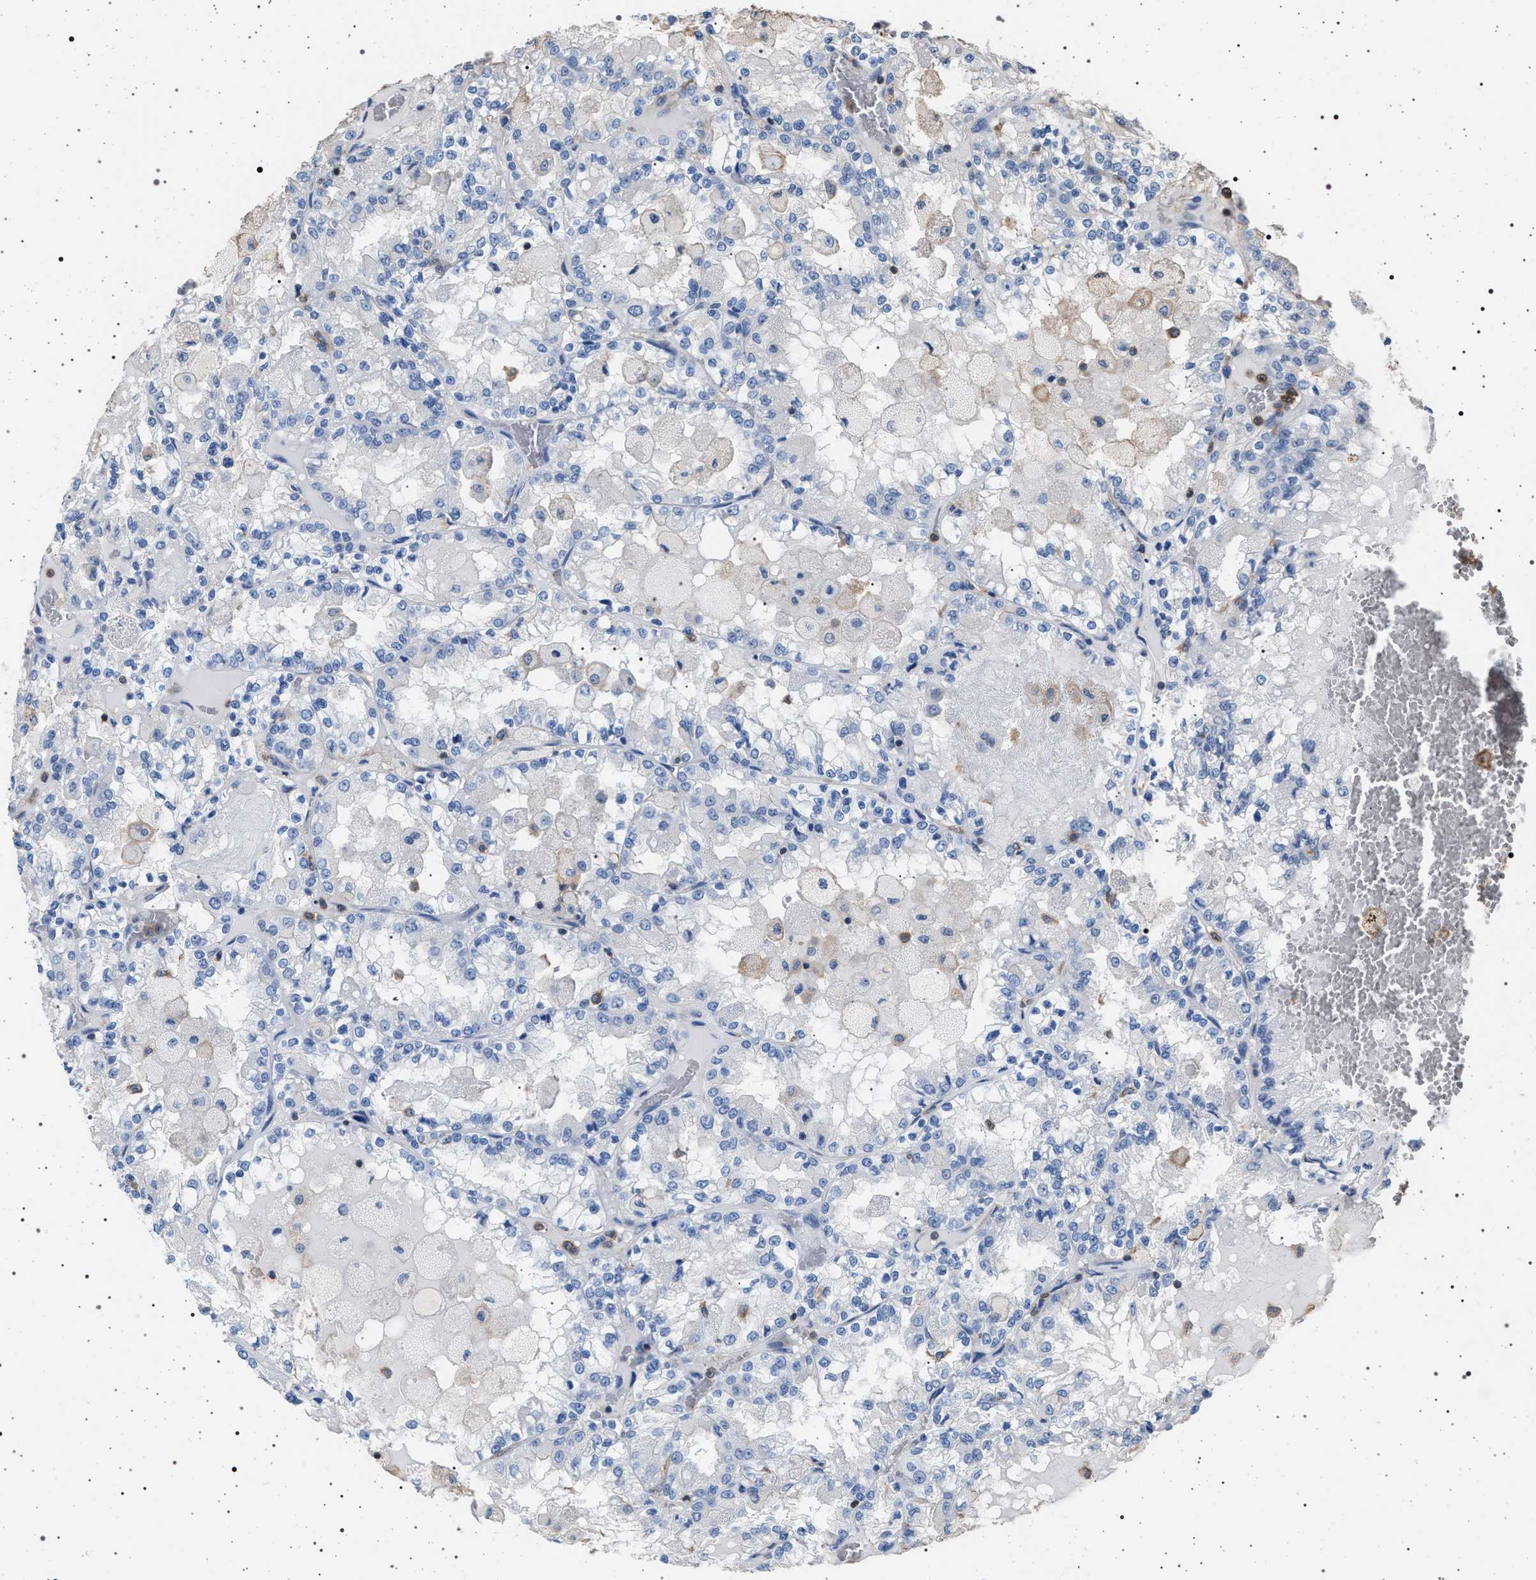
{"staining": {"intensity": "negative", "quantity": "none", "location": "none"}, "tissue": "renal cancer", "cell_type": "Tumor cells", "image_type": "cancer", "snomed": [{"axis": "morphology", "description": "Adenocarcinoma, NOS"}, {"axis": "topography", "description": "Kidney"}], "caption": "Immunohistochemistry of renal cancer displays no staining in tumor cells.", "gene": "SMAP2", "patient": {"sex": "female", "age": 56}}